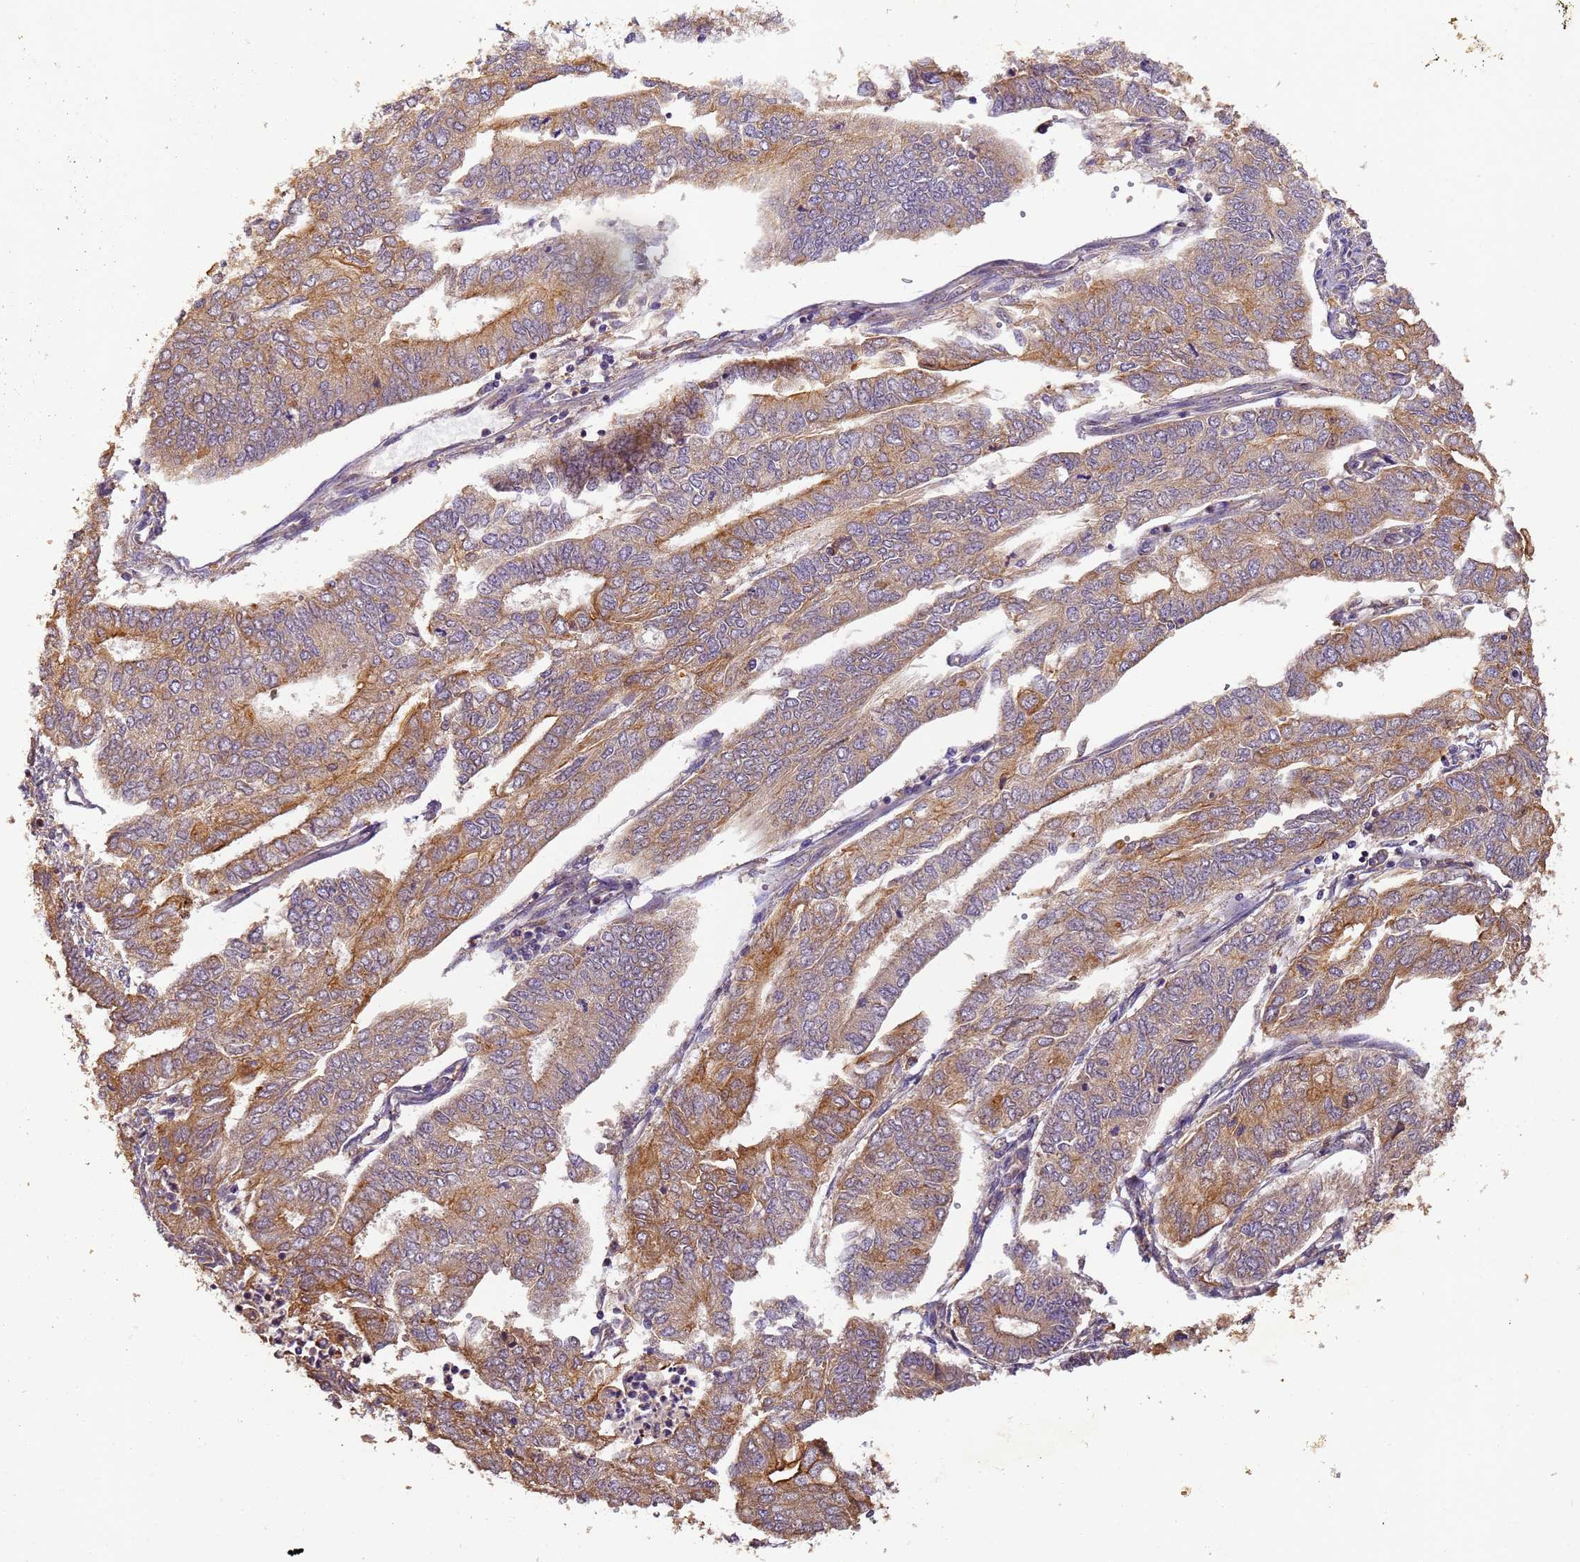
{"staining": {"intensity": "moderate", "quantity": ">75%", "location": "cytoplasmic/membranous"}, "tissue": "endometrial cancer", "cell_type": "Tumor cells", "image_type": "cancer", "snomed": [{"axis": "morphology", "description": "Adenocarcinoma, NOS"}, {"axis": "topography", "description": "Endometrium"}], "caption": "Endometrial adenocarcinoma stained with a protein marker exhibits moderate staining in tumor cells.", "gene": "TIGAR", "patient": {"sex": "female", "age": 68}}